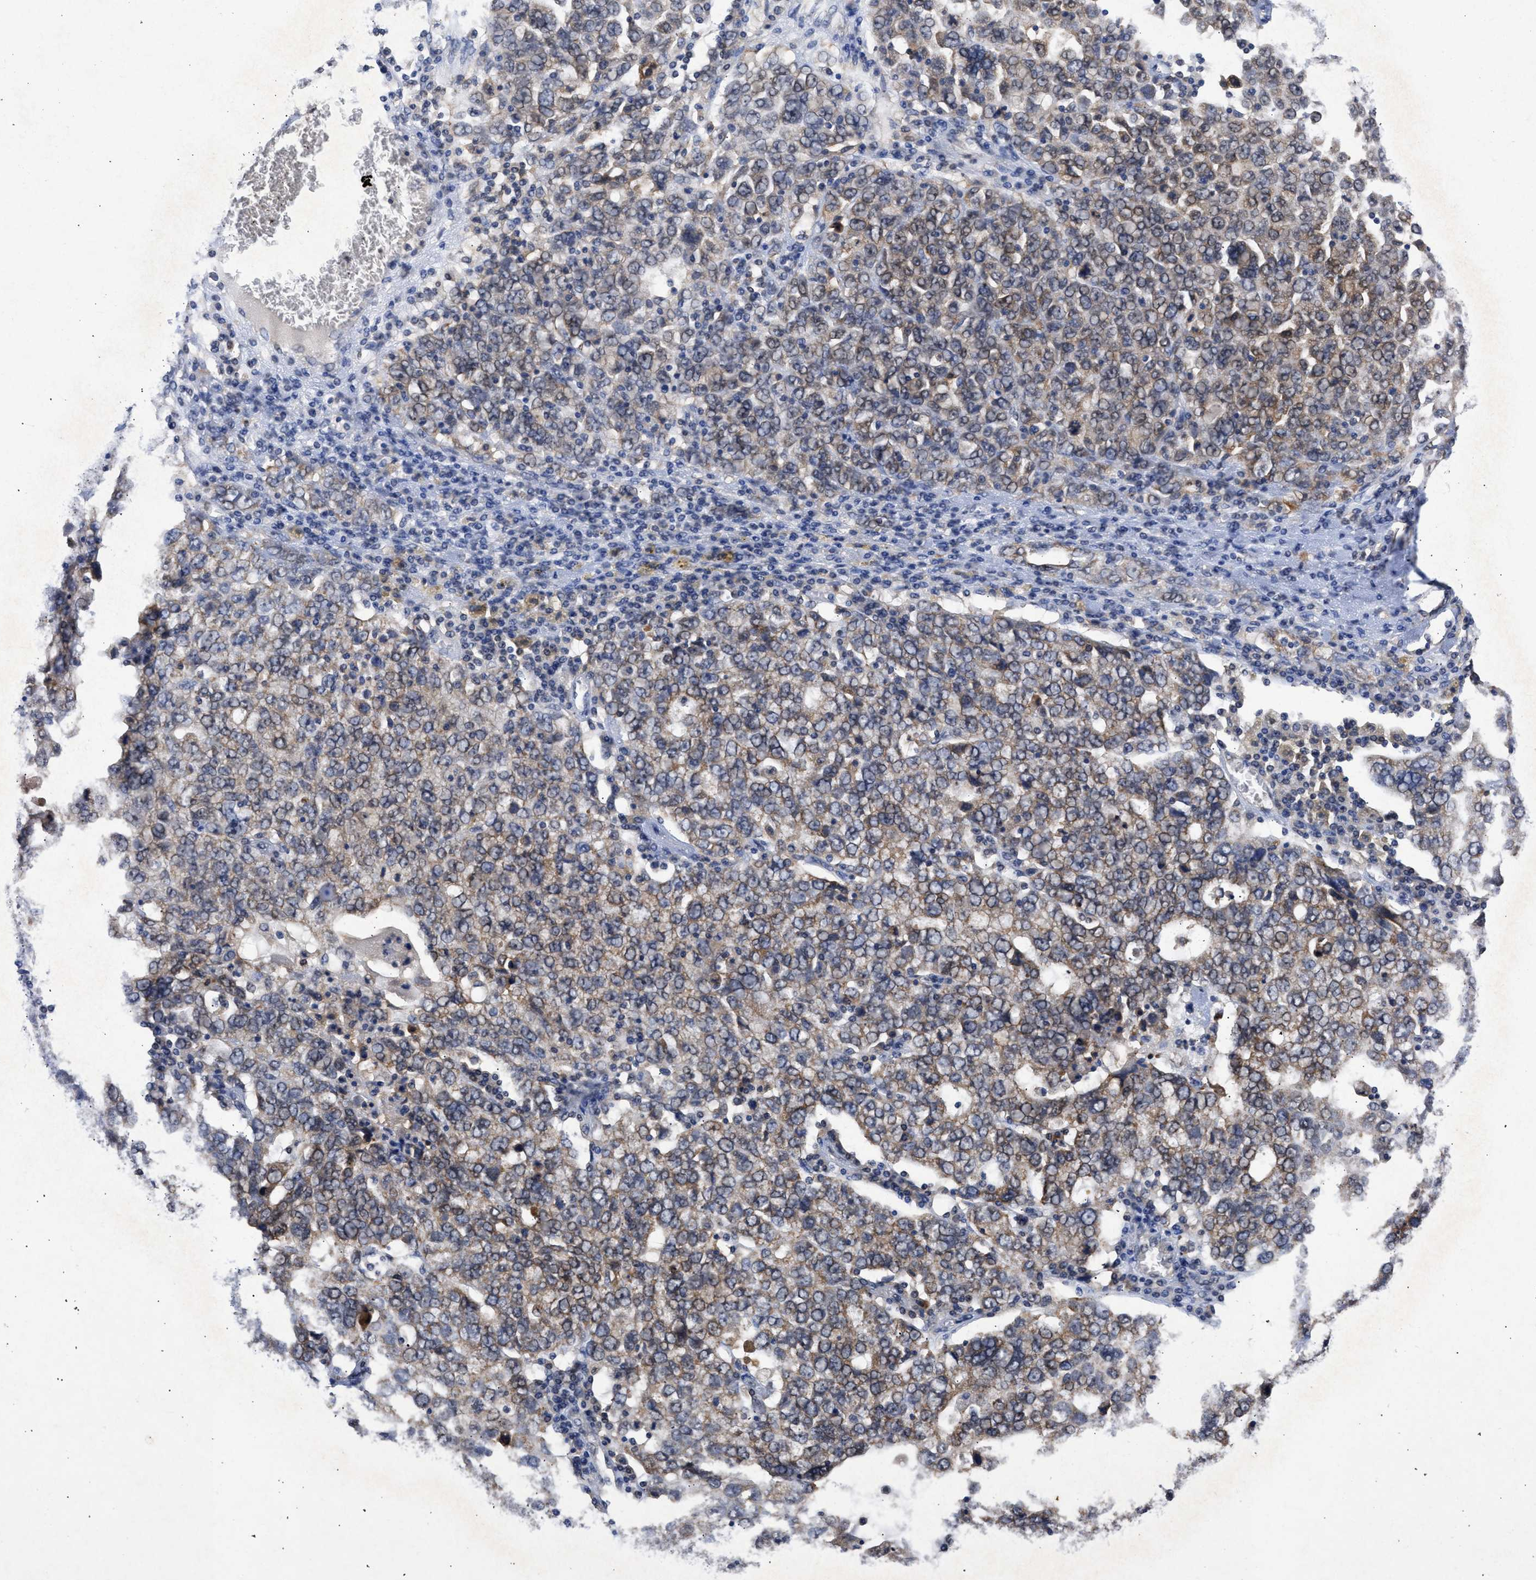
{"staining": {"intensity": "weak", "quantity": "25%-75%", "location": "cytoplasmic/membranous"}, "tissue": "ovarian cancer", "cell_type": "Tumor cells", "image_type": "cancer", "snomed": [{"axis": "morphology", "description": "Carcinoma, endometroid"}, {"axis": "topography", "description": "Ovary"}], "caption": "Protein staining of endometroid carcinoma (ovarian) tissue reveals weak cytoplasmic/membranous staining in approximately 25%-75% of tumor cells. (IHC, brightfield microscopy, high magnification).", "gene": "NUP35", "patient": {"sex": "female", "age": 62}}